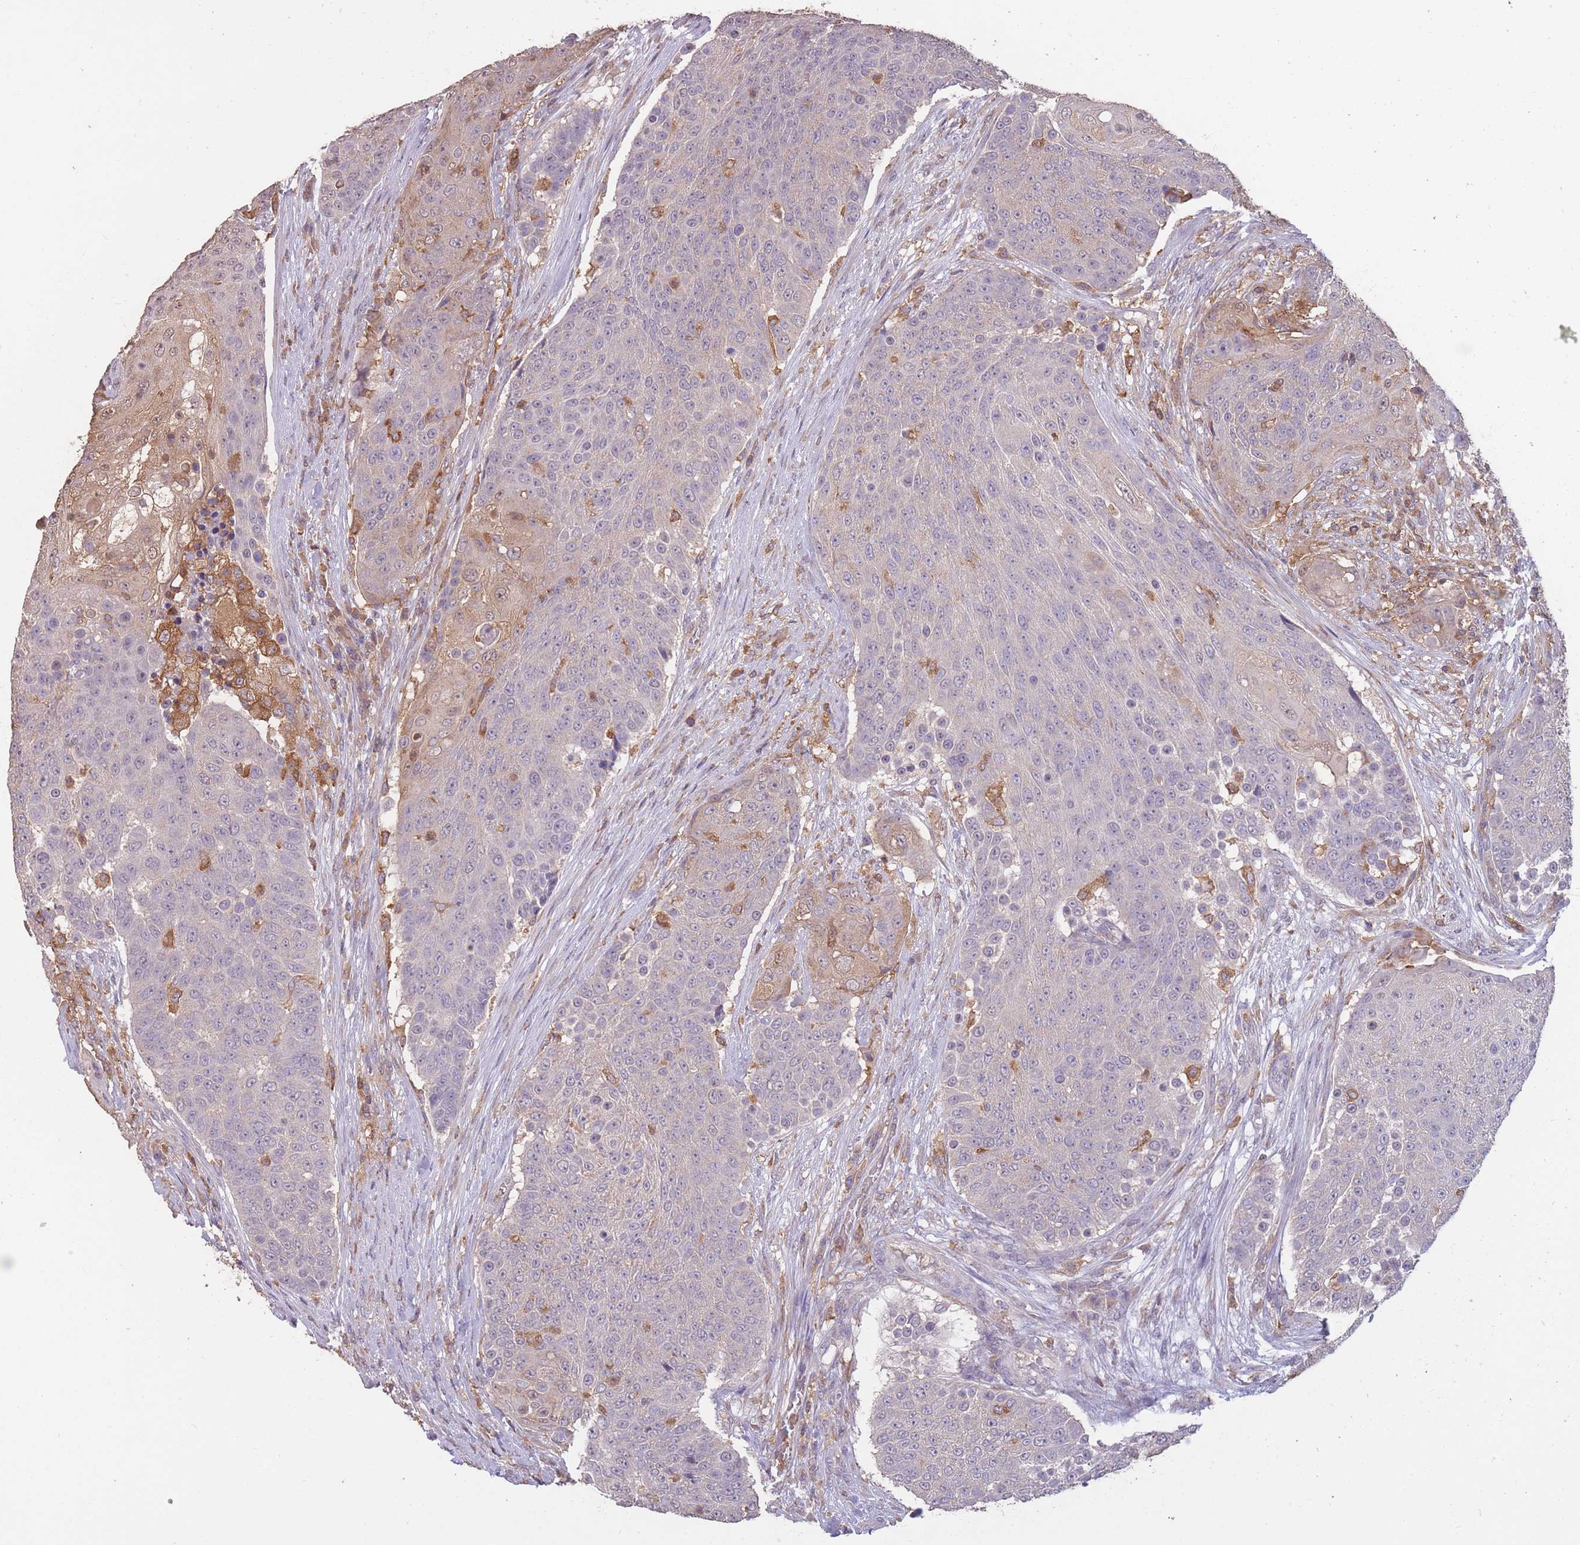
{"staining": {"intensity": "weak", "quantity": "<25%", "location": "cytoplasmic/membranous"}, "tissue": "urothelial cancer", "cell_type": "Tumor cells", "image_type": "cancer", "snomed": [{"axis": "morphology", "description": "Urothelial carcinoma, High grade"}, {"axis": "topography", "description": "Urinary bladder"}], "caption": "DAB (3,3'-diaminobenzidine) immunohistochemical staining of human high-grade urothelial carcinoma displays no significant expression in tumor cells.", "gene": "GMIP", "patient": {"sex": "female", "age": 63}}